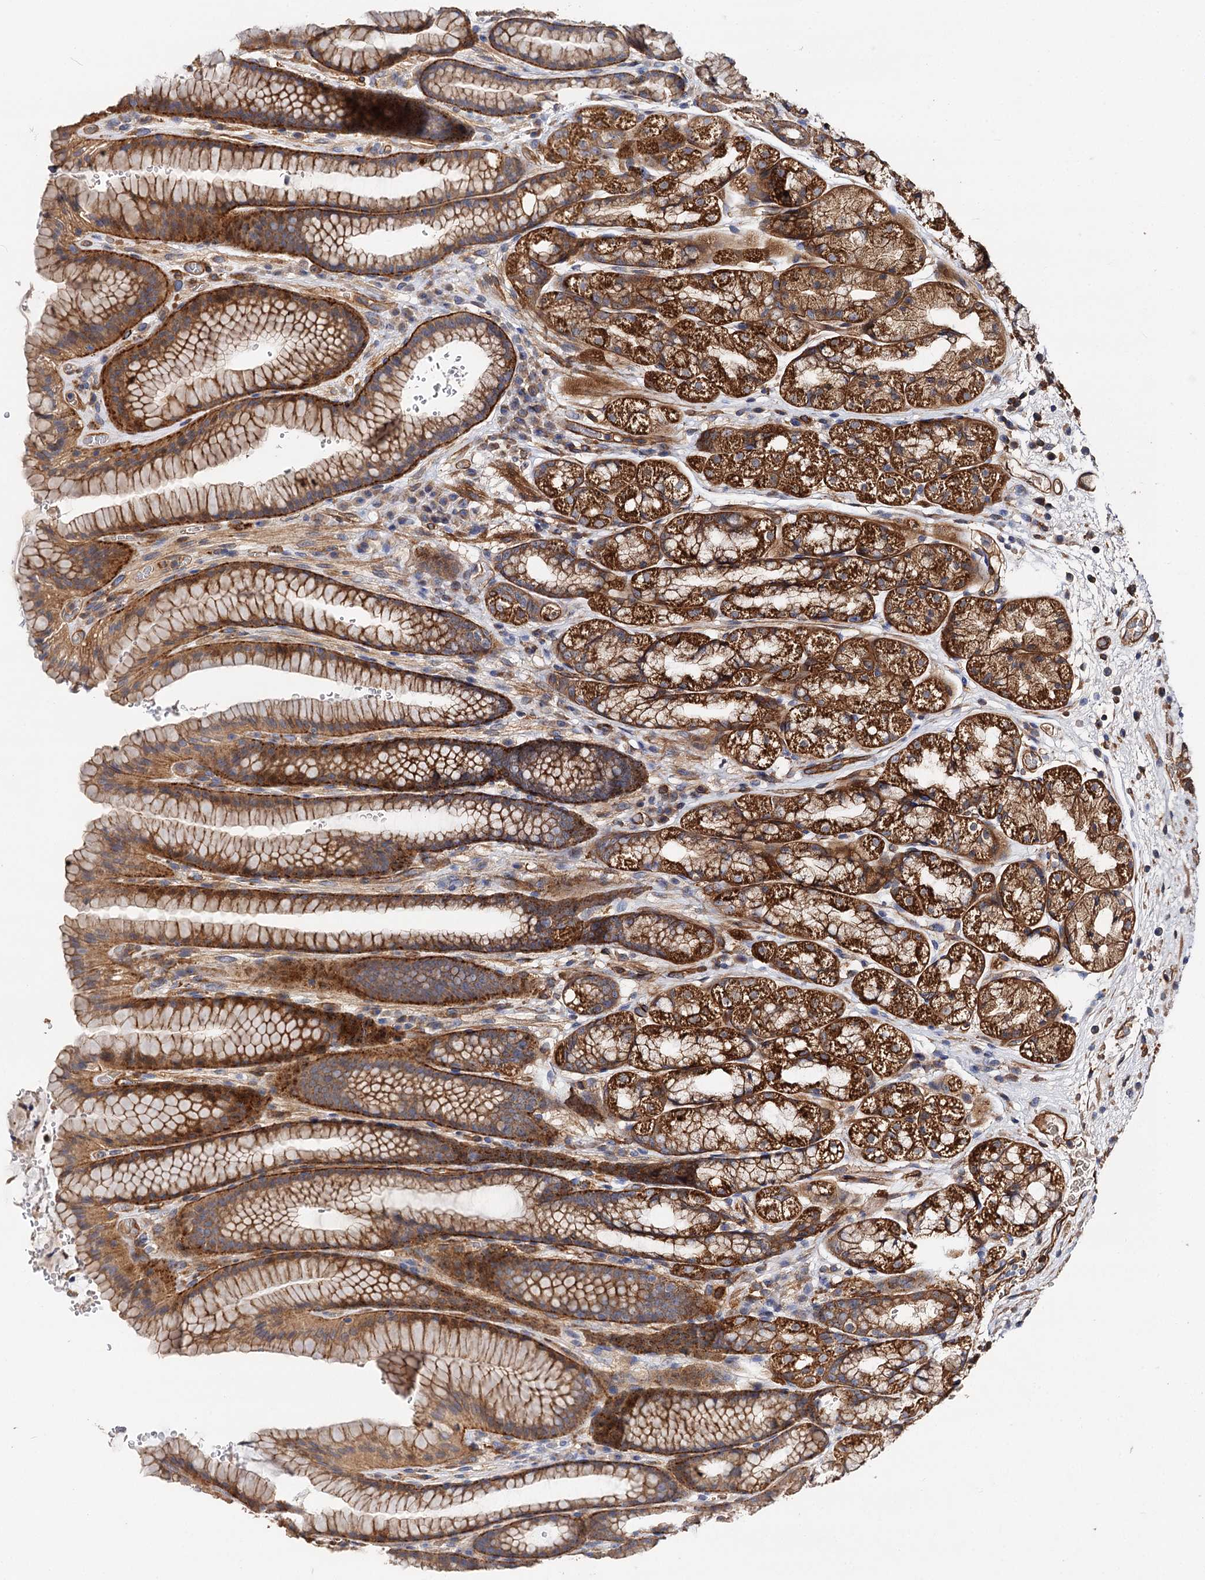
{"staining": {"intensity": "strong", "quantity": ">75%", "location": "cytoplasmic/membranous"}, "tissue": "stomach", "cell_type": "Glandular cells", "image_type": "normal", "snomed": [{"axis": "morphology", "description": "Normal tissue, NOS"}, {"axis": "morphology", "description": "Adenocarcinoma, NOS"}, {"axis": "topography", "description": "Stomach"}], "caption": "An IHC image of normal tissue is shown. Protein staining in brown labels strong cytoplasmic/membranous positivity in stomach within glandular cells.", "gene": "CSAD", "patient": {"sex": "male", "age": 57}}